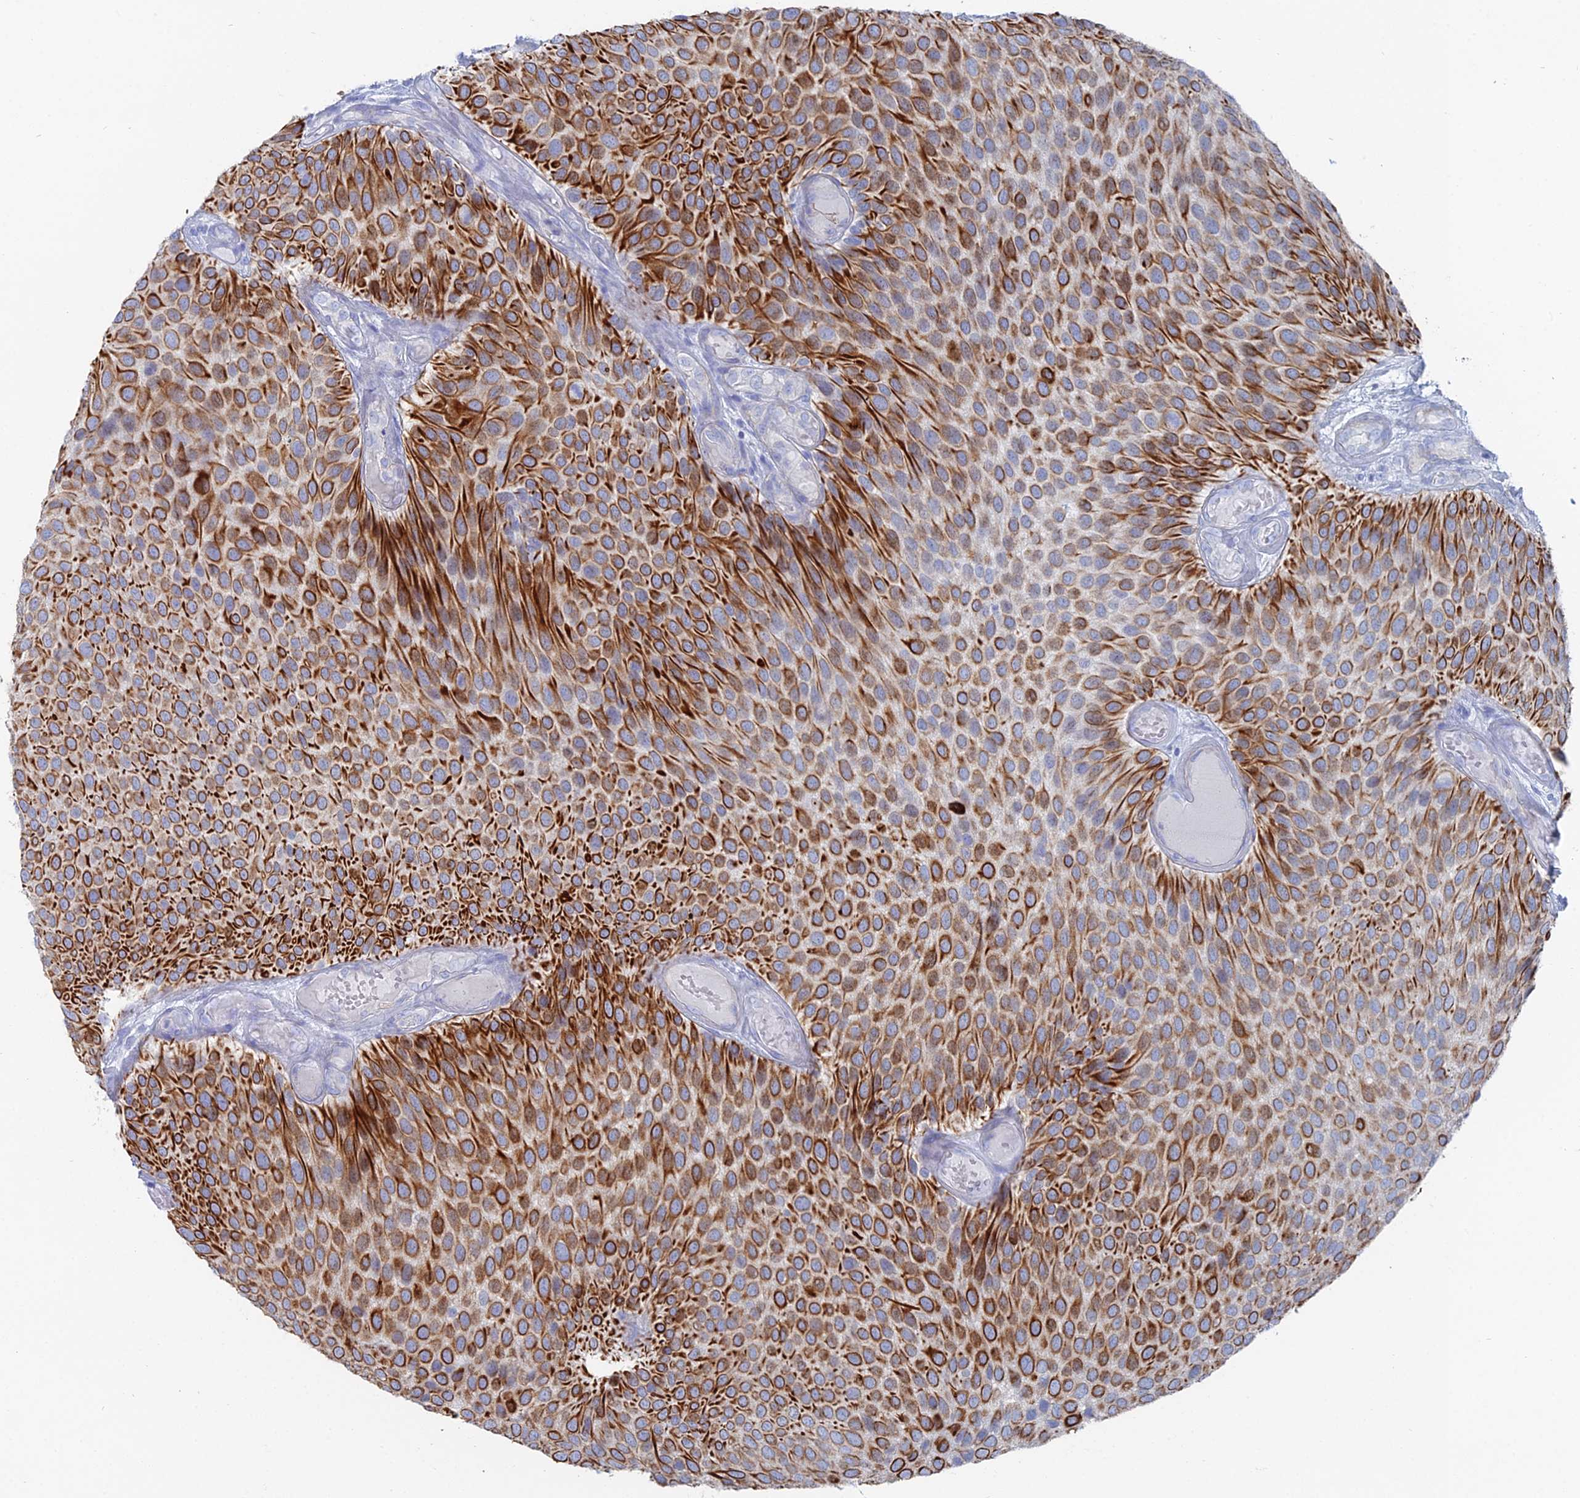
{"staining": {"intensity": "strong", "quantity": ">75%", "location": "cytoplasmic/membranous"}, "tissue": "urothelial cancer", "cell_type": "Tumor cells", "image_type": "cancer", "snomed": [{"axis": "morphology", "description": "Urothelial carcinoma, Low grade"}, {"axis": "topography", "description": "Urinary bladder"}], "caption": "Low-grade urothelial carcinoma stained with a protein marker exhibits strong staining in tumor cells.", "gene": "DHX34", "patient": {"sex": "male", "age": 89}}